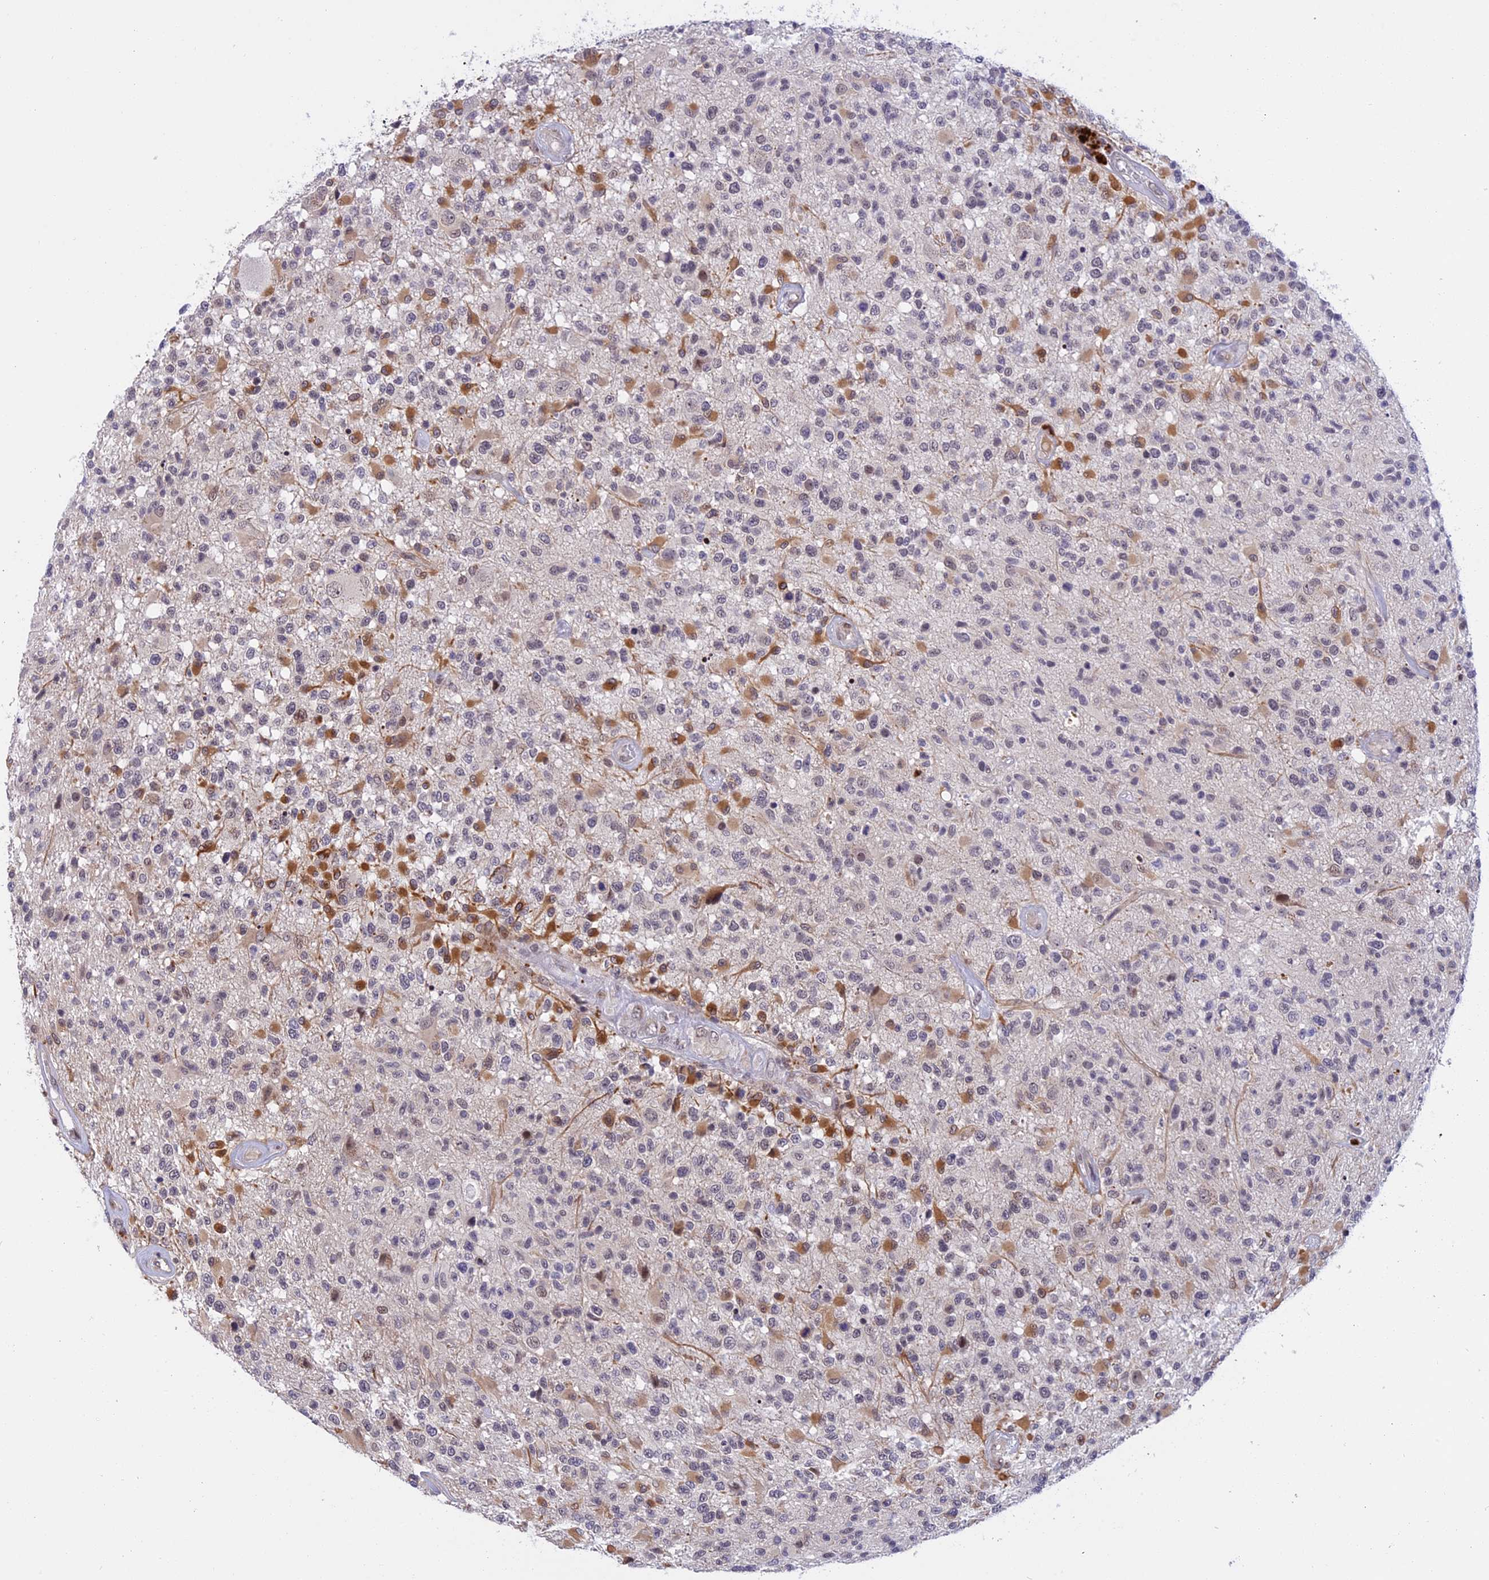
{"staining": {"intensity": "weak", "quantity": "25%-75%", "location": "nuclear"}, "tissue": "glioma", "cell_type": "Tumor cells", "image_type": "cancer", "snomed": [{"axis": "morphology", "description": "Glioma, malignant, High grade"}, {"axis": "morphology", "description": "Glioblastoma, NOS"}, {"axis": "topography", "description": "Brain"}], "caption": "DAB immunohistochemical staining of glioma reveals weak nuclear protein staining in about 25%-75% of tumor cells.", "gene": "POLR2C", "patient": {"sex": "male", "age": 60}}